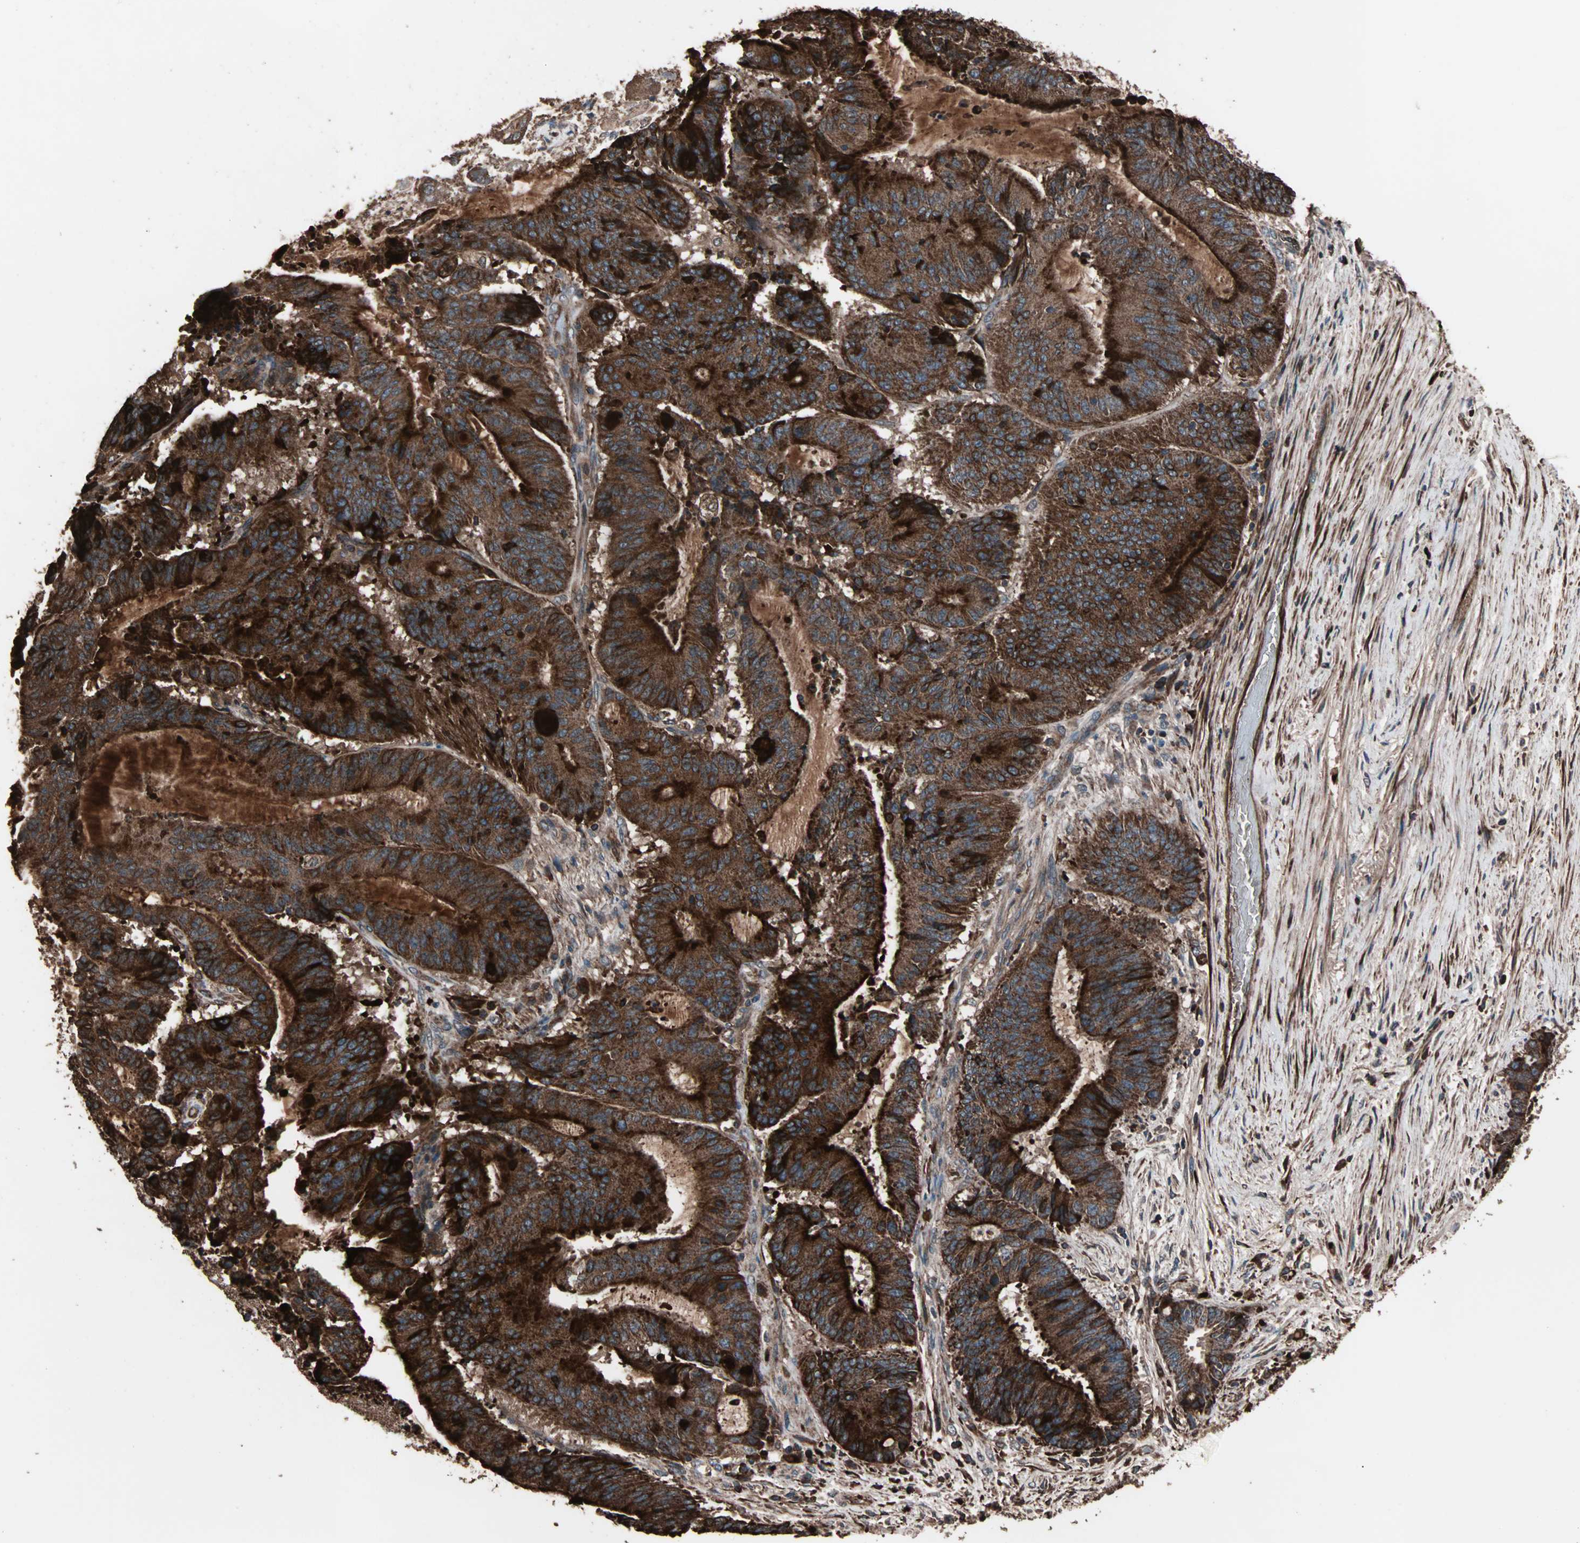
{"staining": {"intensity": "strong", "quantity": ">75%", "location": "cytoplasmic/membranous"}, "tissue": "liver cancer", "cell_type": "Tumor cells", "image_type": "cancer", "snomed": [{"axis": "morphology", "description": "Cholangiocarcinoma"}, {"axis": "topography", "description": "Liver"}], "caption": "Strong cytoplasmic/membranous positivity for a protein is seen in about >75% of tumor cells of liver cancer using immunohistochemistry.", "gene": "MRPL2", "patient": {"sex": "female", "age": 73}}